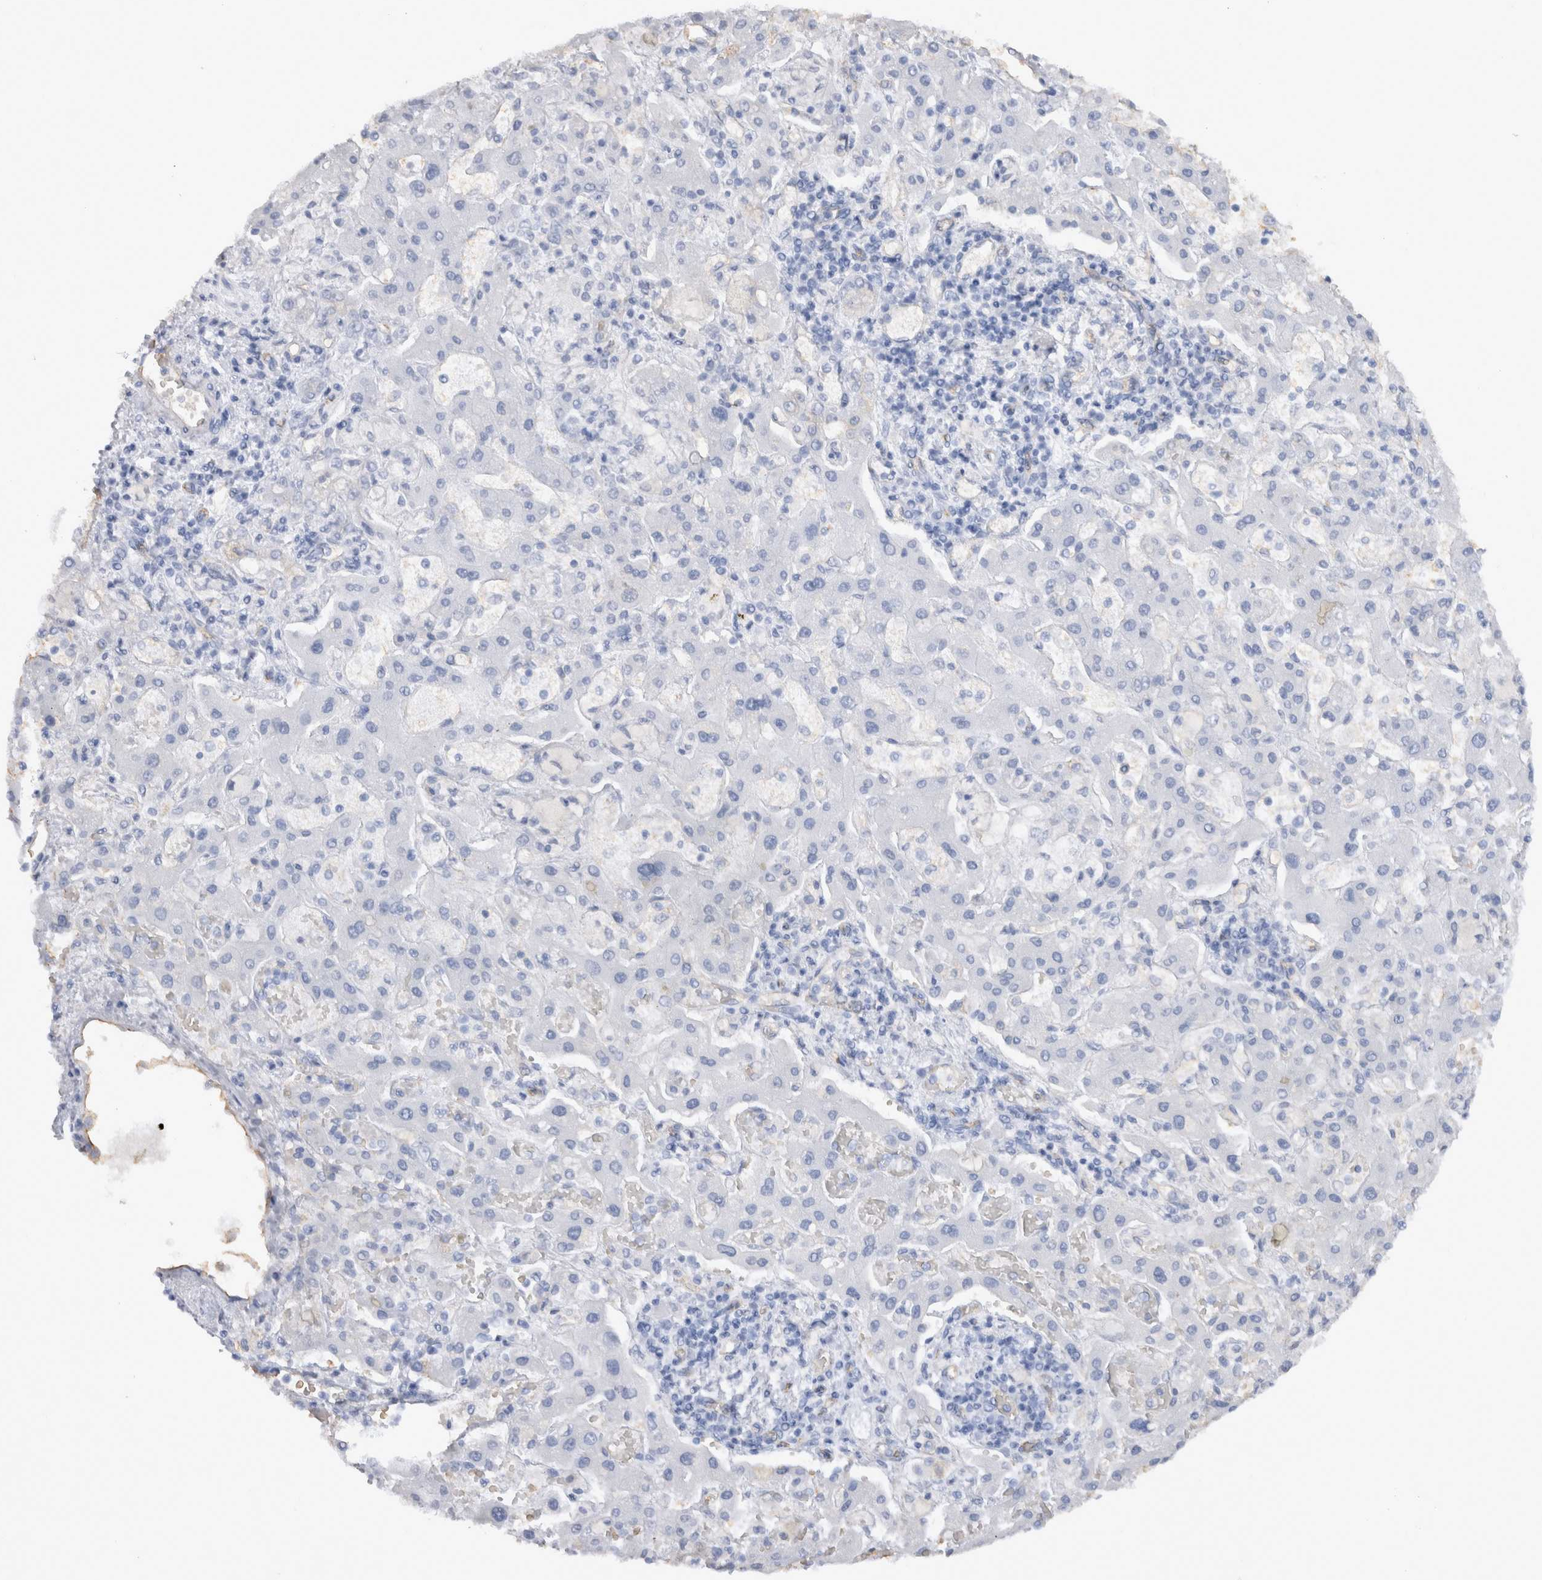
{"staining": {"intensity": "negative", "quantity": "none", "location": "none"}, "tissue": "liver cancer", "cell_type": "Tumor cells", "image_type": "cancer", "snomed": [{"axis": "morphology", "description": "Cholangiocarcinoma"}, {"axis": "topography", "description": "Liver"}], "caption": "DAB immunohistochemical staining of human liver cancer displays no significant expression in tumor cells.", "gene": "IL17RC", "patient": {"sex": "male", "age": 50}}